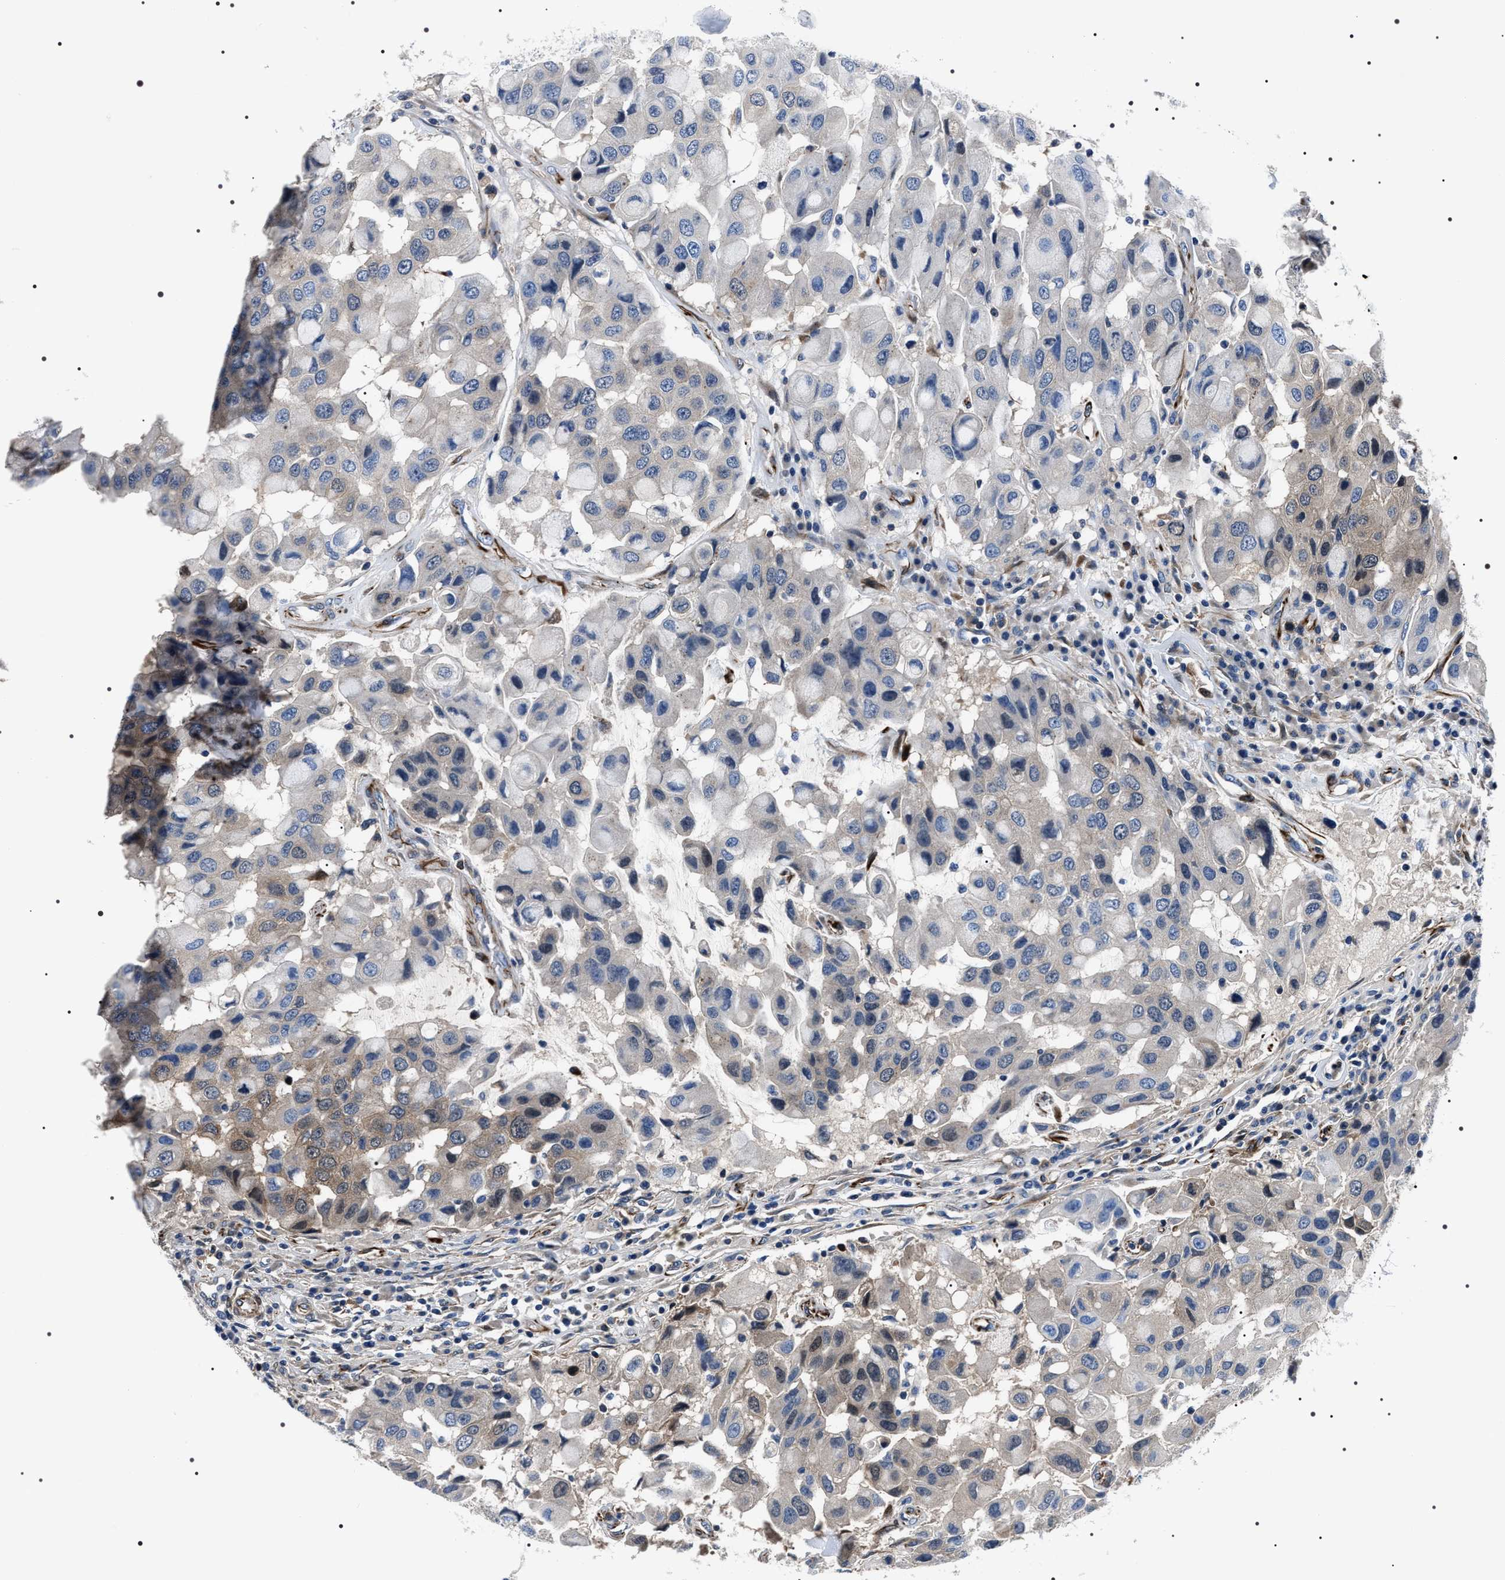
{"staining": {"intensity": "weak", "quantity": "25%-75%", "location": "cytoplasmic/membranous"}, "tissue": "breast cancer", "cell_type": "Tumor cells", "image_type": "cancer", "snomed": [{"axis": "morphology", "description": "Duct carcinoma"}, {"axis": "topography", "description": "Breast"}], "caption": "Immunohistochemistry (IHC) staining of breast invasive ductal carcinoma, which reveals low levels of weak cytoplasmic/membranous staining in about 25%-75% of tumor cells indicating weak cytoplasmic/membranous protein expression. The staining was performed using DAB (3,3'-diaminobenzidine) (brown) for protein detection and nuclei were counterstained in hematoxylin (blue).", "gene": "BAG2", "patient": {"sex": "female", "age": 27}}